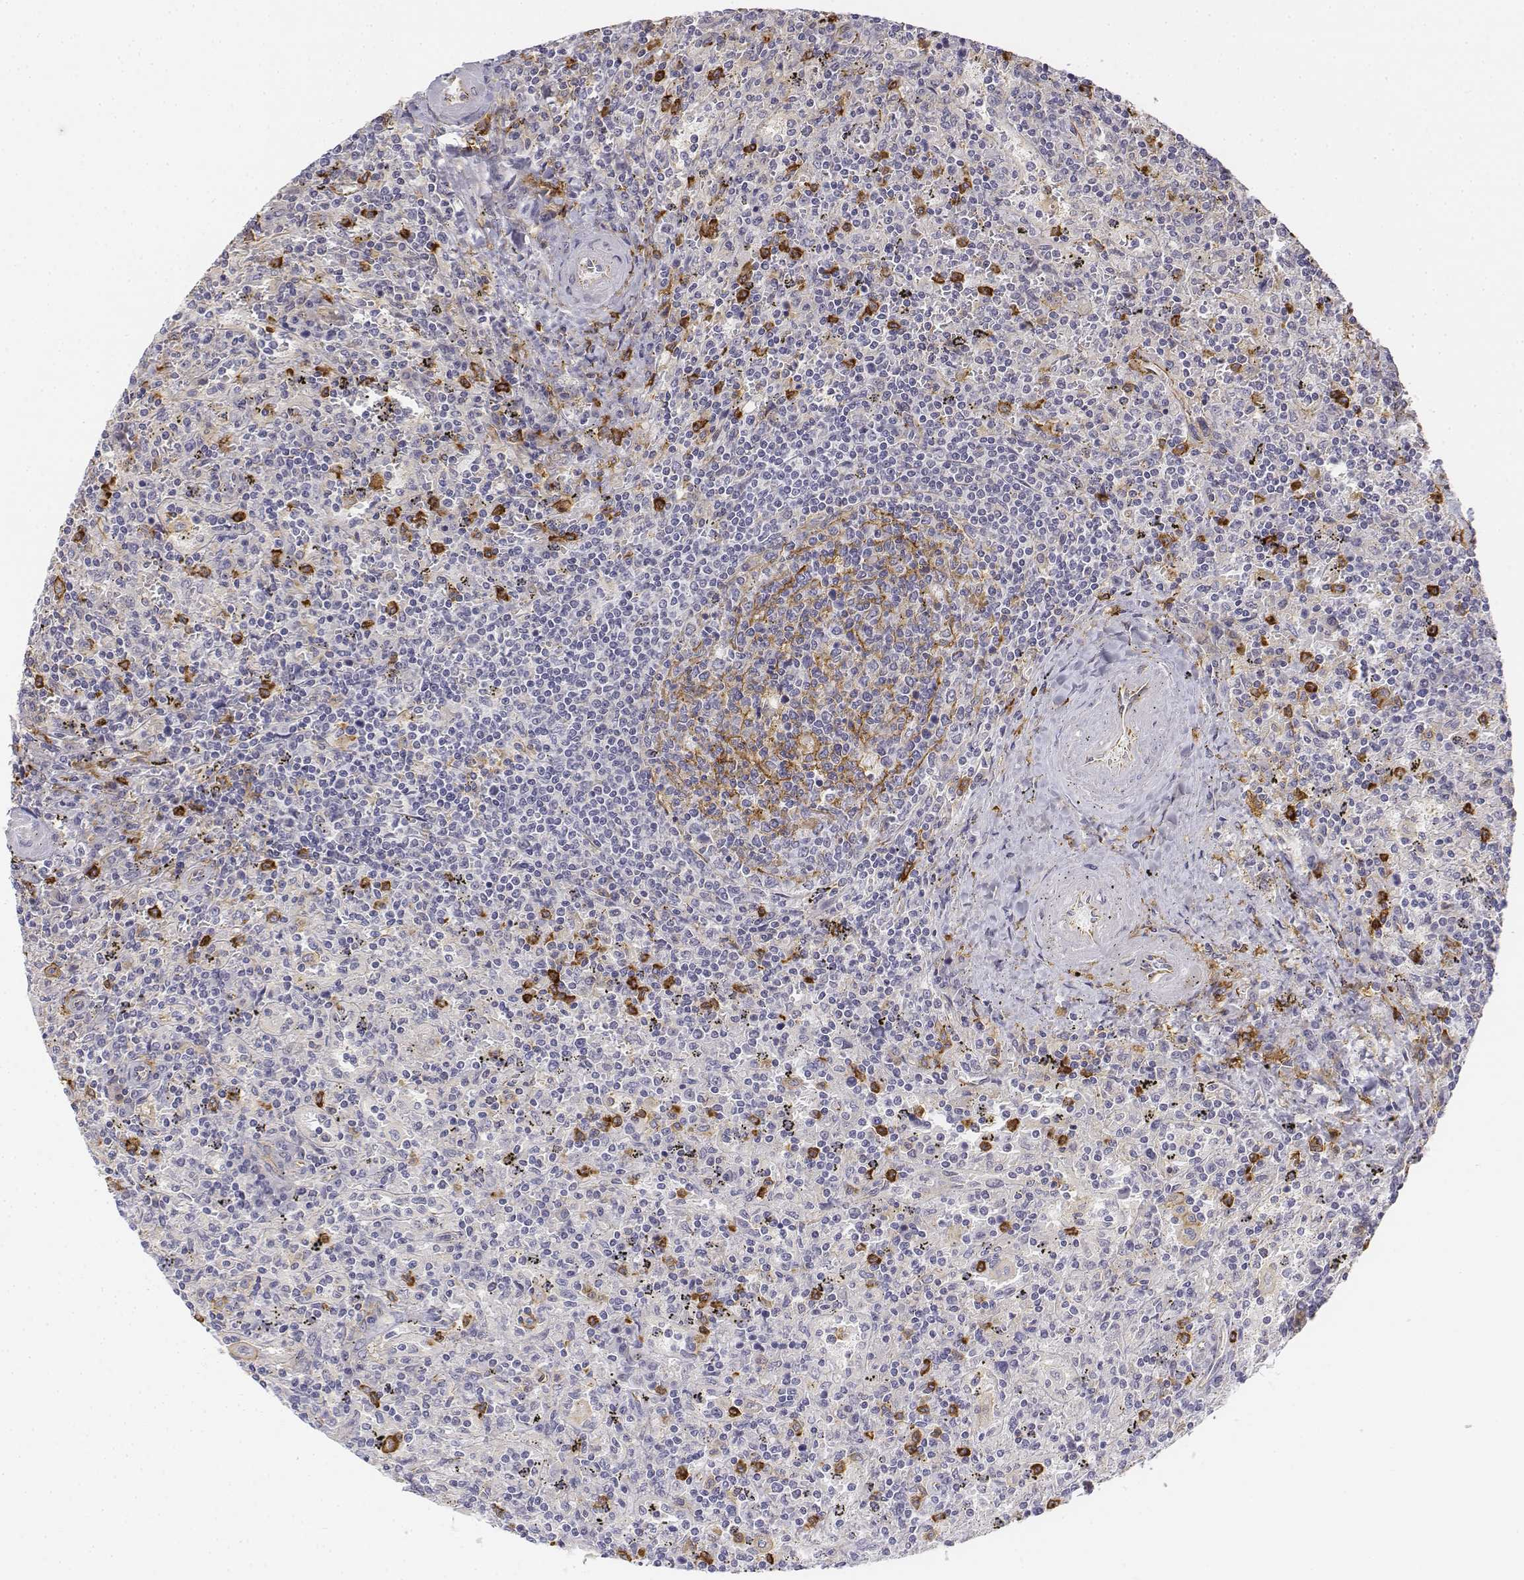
{"staining": {"intensity": "negative", "quantity": "none", "location": "none"}, "tissue": "lymphoma", "cell_type": "Tumor cells", "image_type": "cancer", "snomed": [{"axis": "morphology", "description": "Malignant lymphoma, non-Hodgkin's type, Low grade"}, {"axis": "topography", "description": "Spleen"}], "caption": "Tumor cells show no significant protein positivity in low-grade malignant lymphoma, non-Hodgkin's type.", "gene": "CD14", "patient": {"sex": "male", "age": 62}}